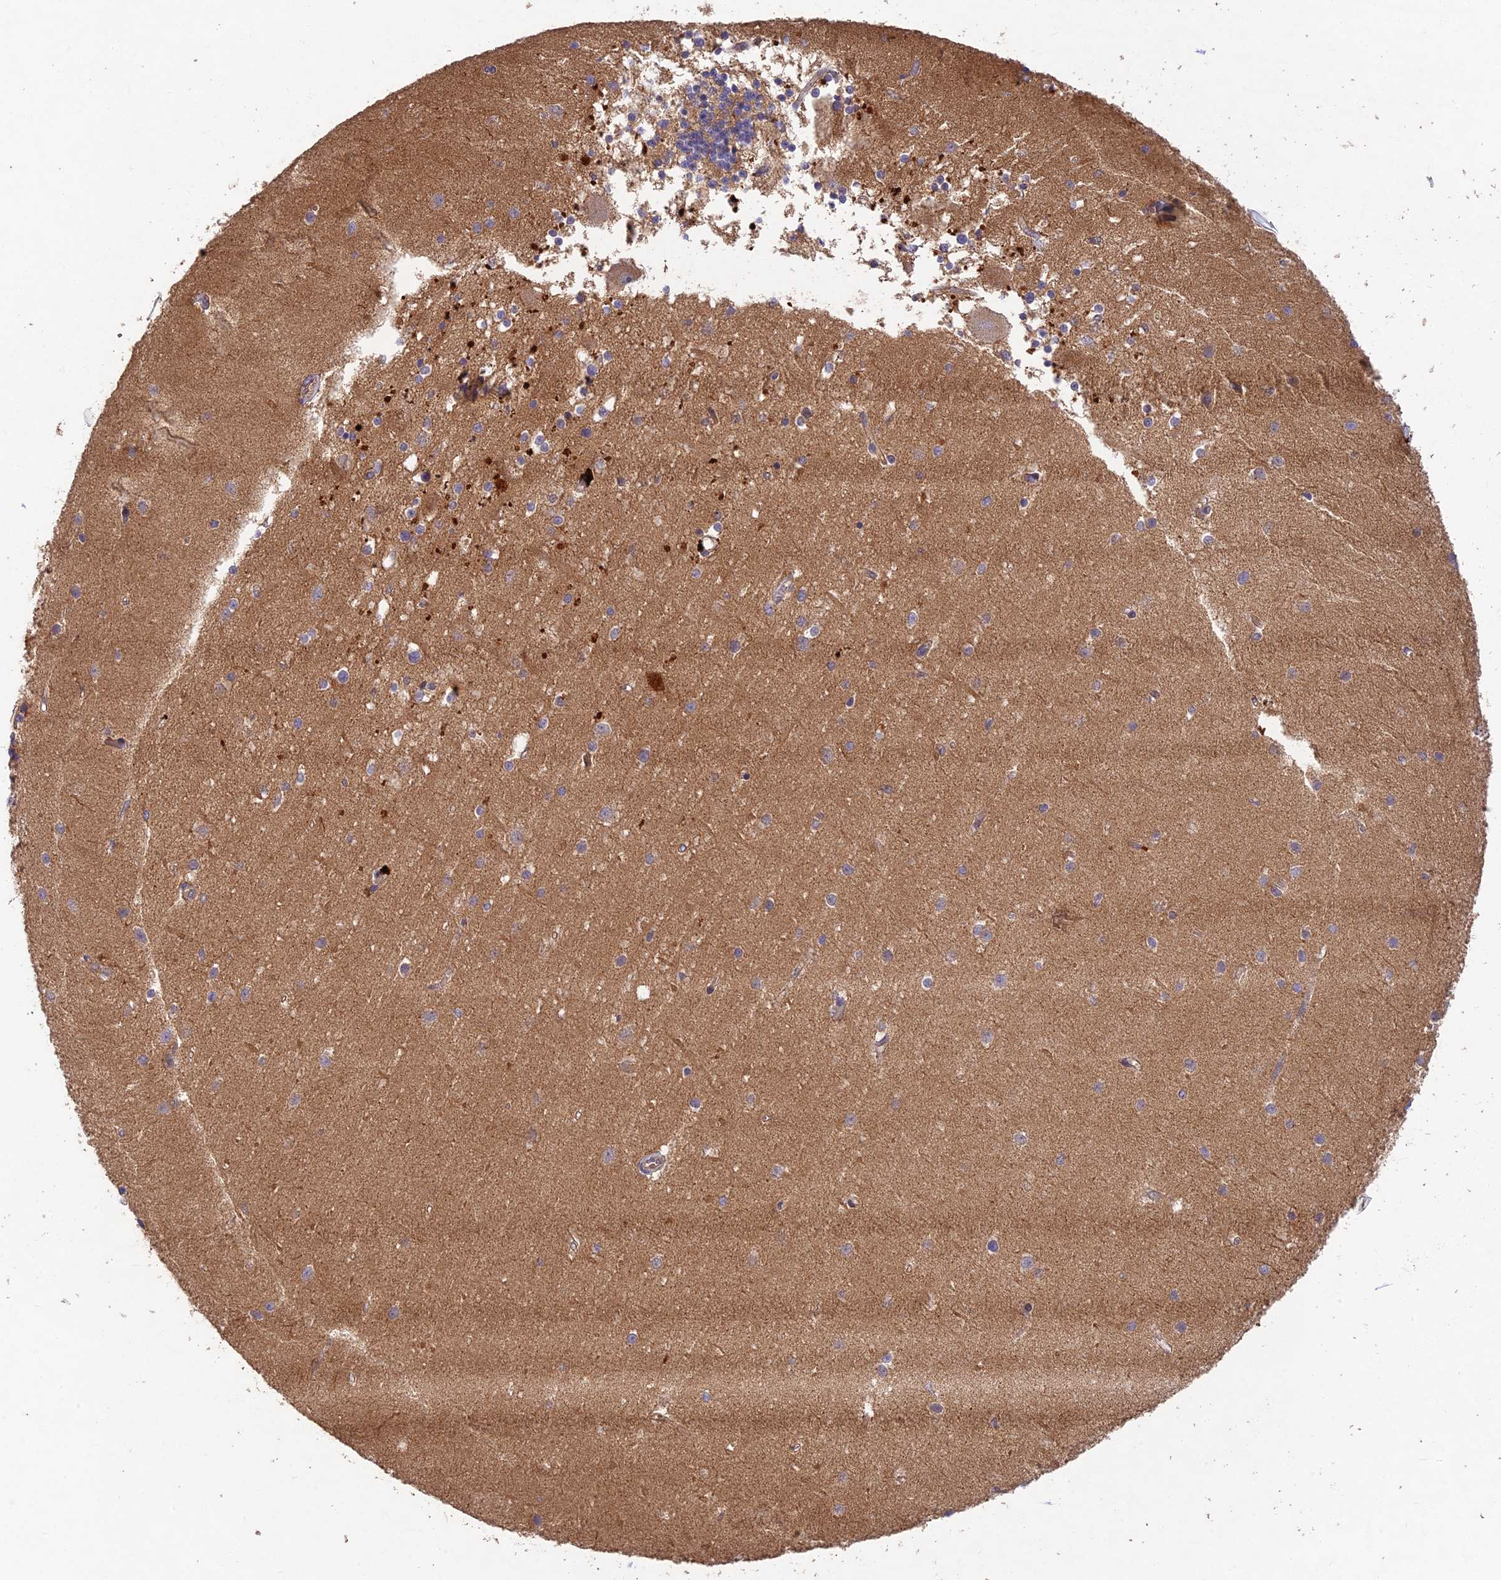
{"staining": {"intensity": "moderate", "quantity": "25%-75%", "location": "cytoplasmic/membranous"}, "tissue": "cerebellum", "cell_type": "Cells in granular layer", "image_type": "normal", "snomed": [{"axis": "morphology", "description": "Normal tissue, NOS"}, {"axis": "topography", "description": "Cerebellum"}], "caption": "Cerebellum stained with immunohistochemistry (IHC) shows moderate cytoplasmic/membranous expression in about 25%-75% of cells in granular layer. Using DAB (brown) and hematoxylin (blue) stains, captured at high magnification using brightfield microscopy.", "gene": "NSMCE1", "patient": {"sex": "male", "age": 54}}